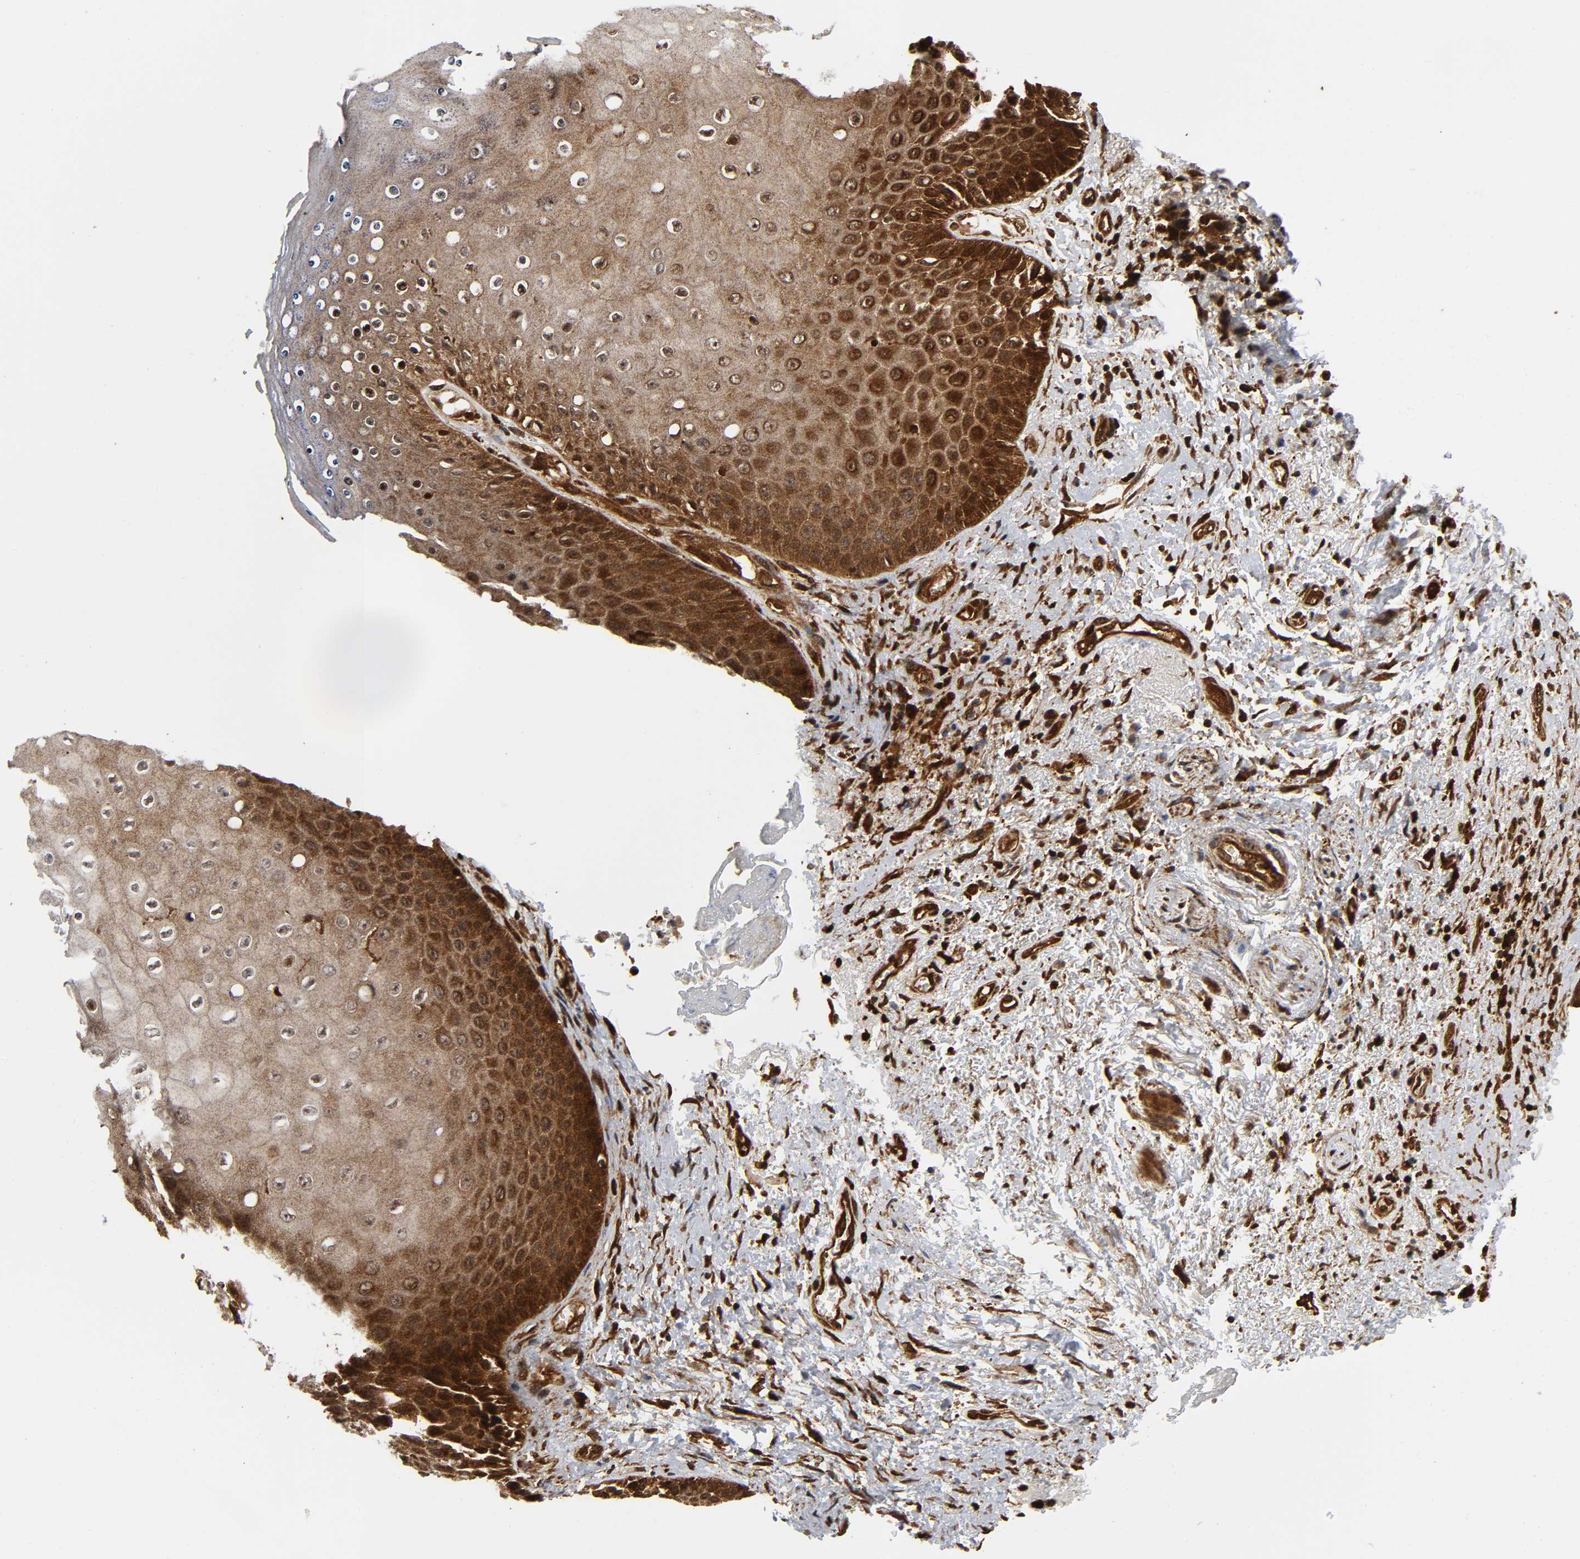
{"staining": {"intensity": "moderate", "quantity": ">75%", "location": "cytoplasmic/membranous,nuclear"}, "tissue": "skin", "cell_type": "Epidermal cells", "image_type": "normal", "snomed": [{"axis": "morphology", "description": "Normal tissue, NOS"}, {"axis": "topography", "description": "Anal"}], "caption": "Brown immunohistochemical staining in unremarkable skin demonstrates moderate cytoplasmic/membranous,nuclear expression in about >75% of epidermal cells. The staining is performed using DAB brown chromogen to label protein expression. The nuclei are counter-stained blue using hematoxylin.", "gene": "MAPK1", "patient": {"sex": "female", "age": 46}}